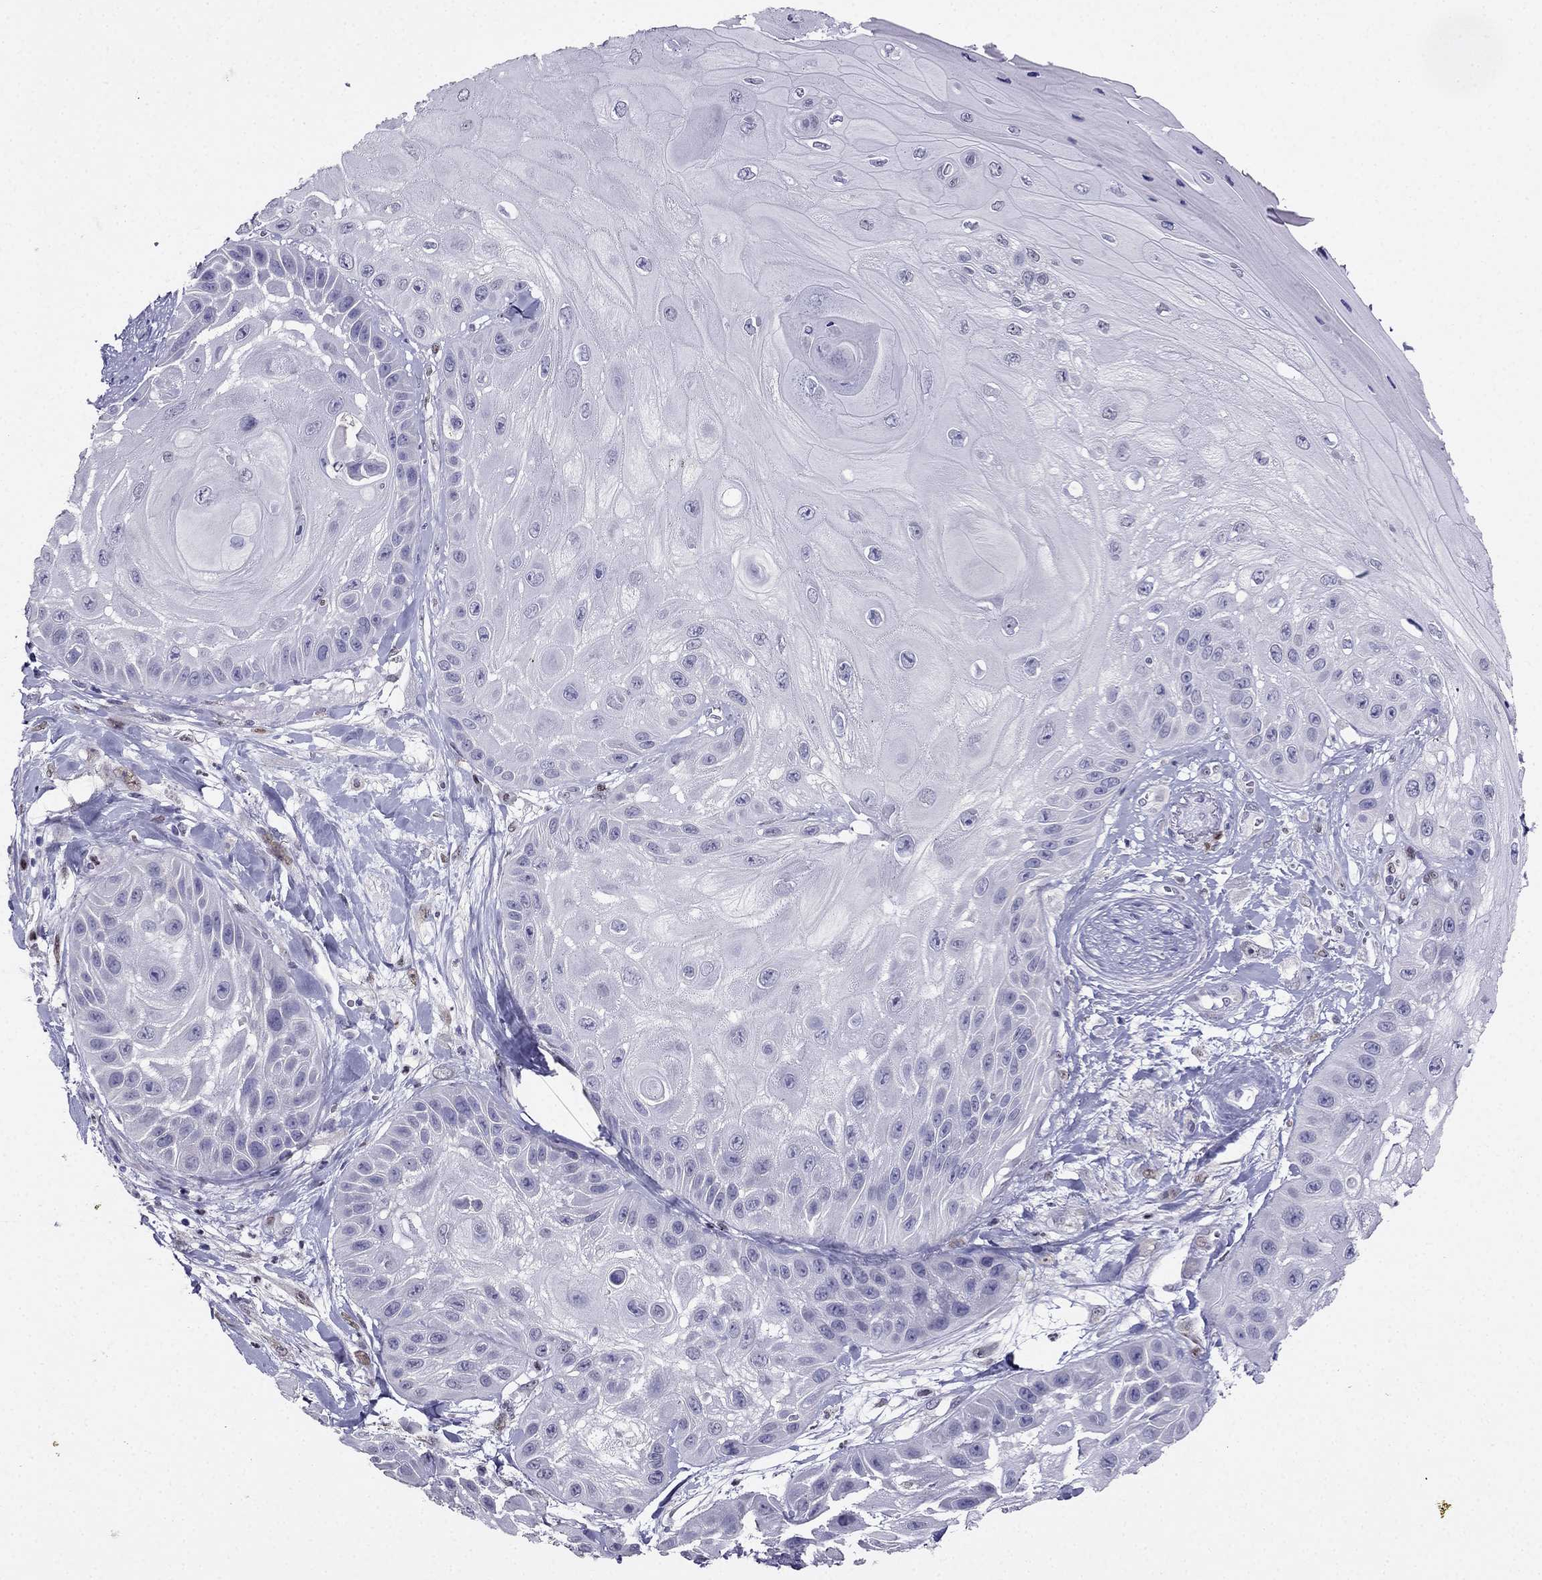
{"staining": {"intensity": "negative", "quantity": "none", "location": "none"}, "tissue": "skin cancer", "cell_type": "Tumor cells", "image_type": "cancer", "snomed": [{"axis": "morphology", "description": "Normal tissue, NOS"}, {"axis": "morphology", "description": "Squamous cell carcinoma, NOS"}, {"axis": "topography", "description": "Skin"}], "caption": "IHC image of neoplastic tissue: skin cancer stained with DAB (3,3'-diaminobenzidine) reveals no significant protein expression in tumor cells.", "gene": "ARID3A", "patient": {"sex": "male", "age": 79}}